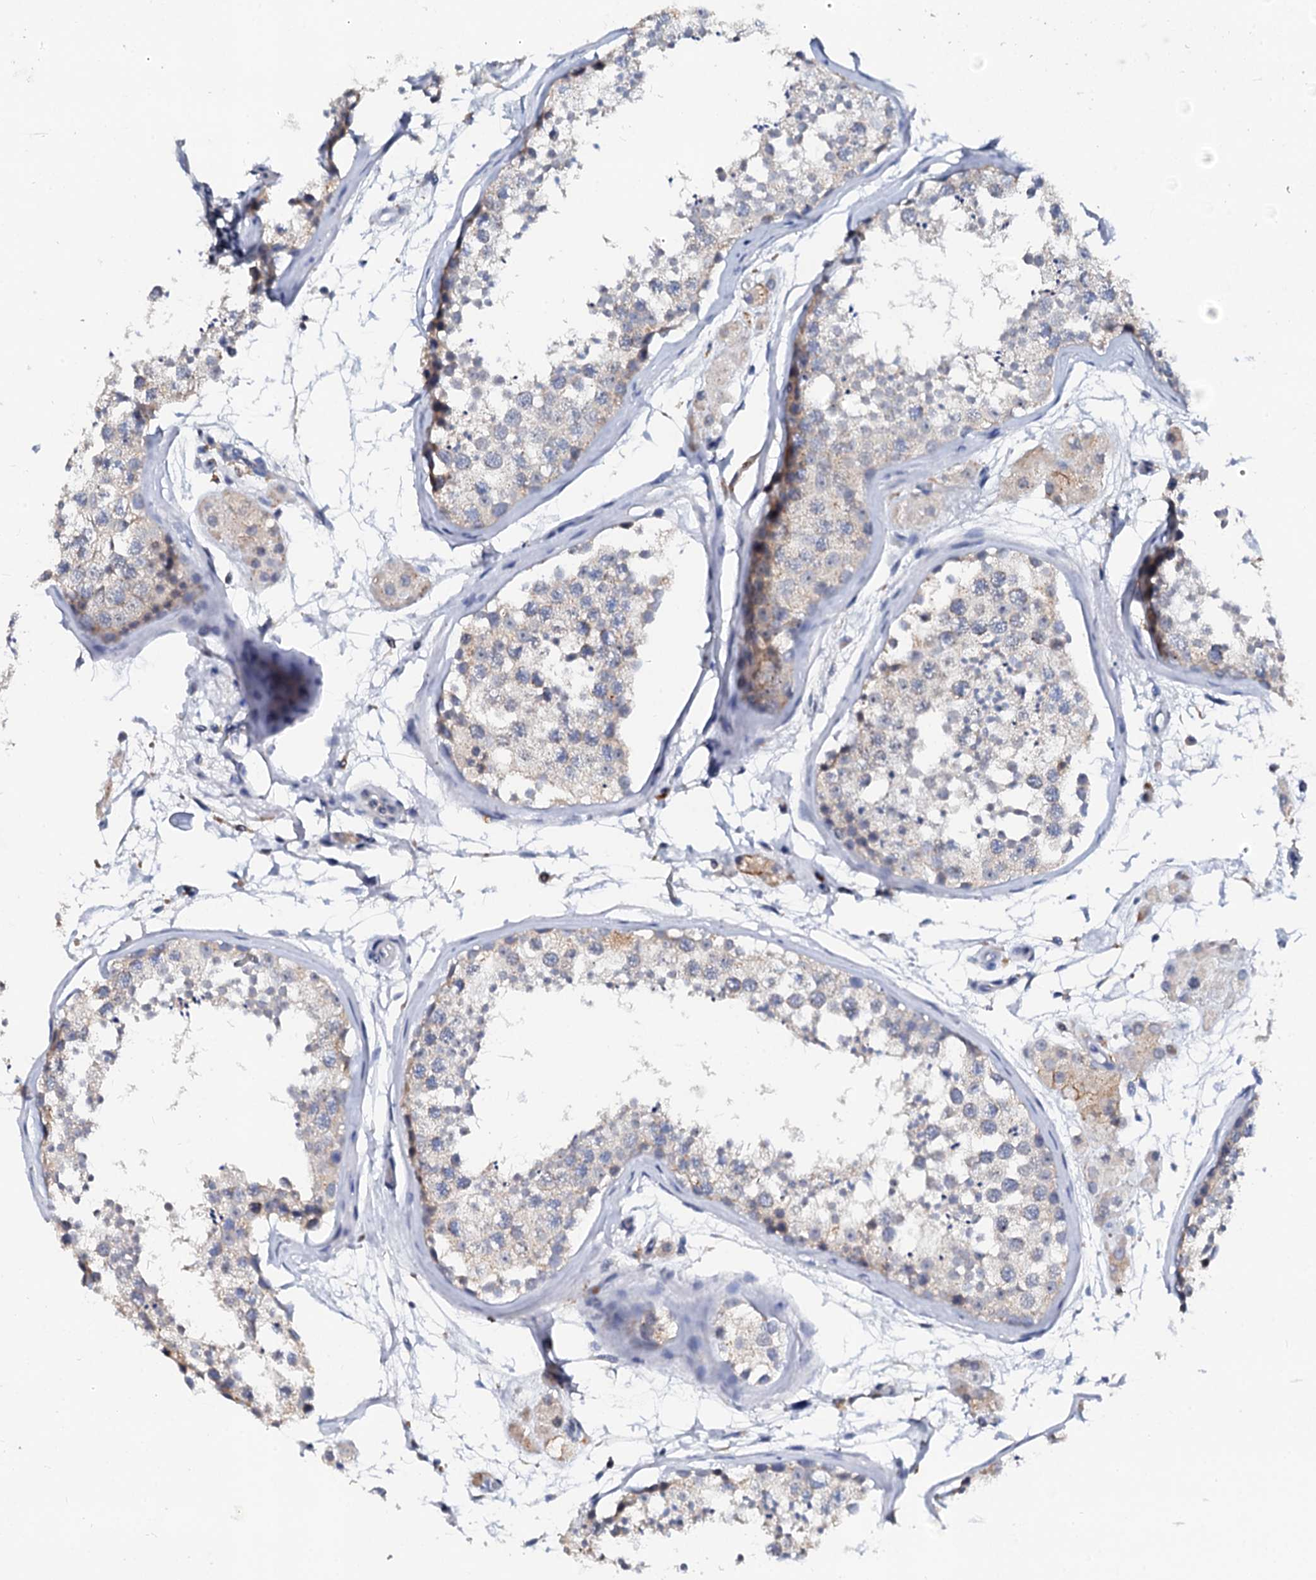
{"staining": {"intensity": "weak", "quantity": "<25%", "location": "cytoplasmic/membranous"}, "tissue": "testis", "cell_type": "Cells in seminiferous ducts", "image_type": "normal", "snomed": [{"axis": "morphology", "description": "Normal tissue, NOS"}, {"axis": "topography", "description": "Testis"}], "caption": "Cells in seminiferous ducts are negative for protein expression in benign human testis. The staining is performed using DAB (3,3'-diaminobenzidine) brown chromogen with nuclei counter-stained in using hematoxylin.", "gene": "NALF1", "patient": {"sex": "male", "age": 56}}